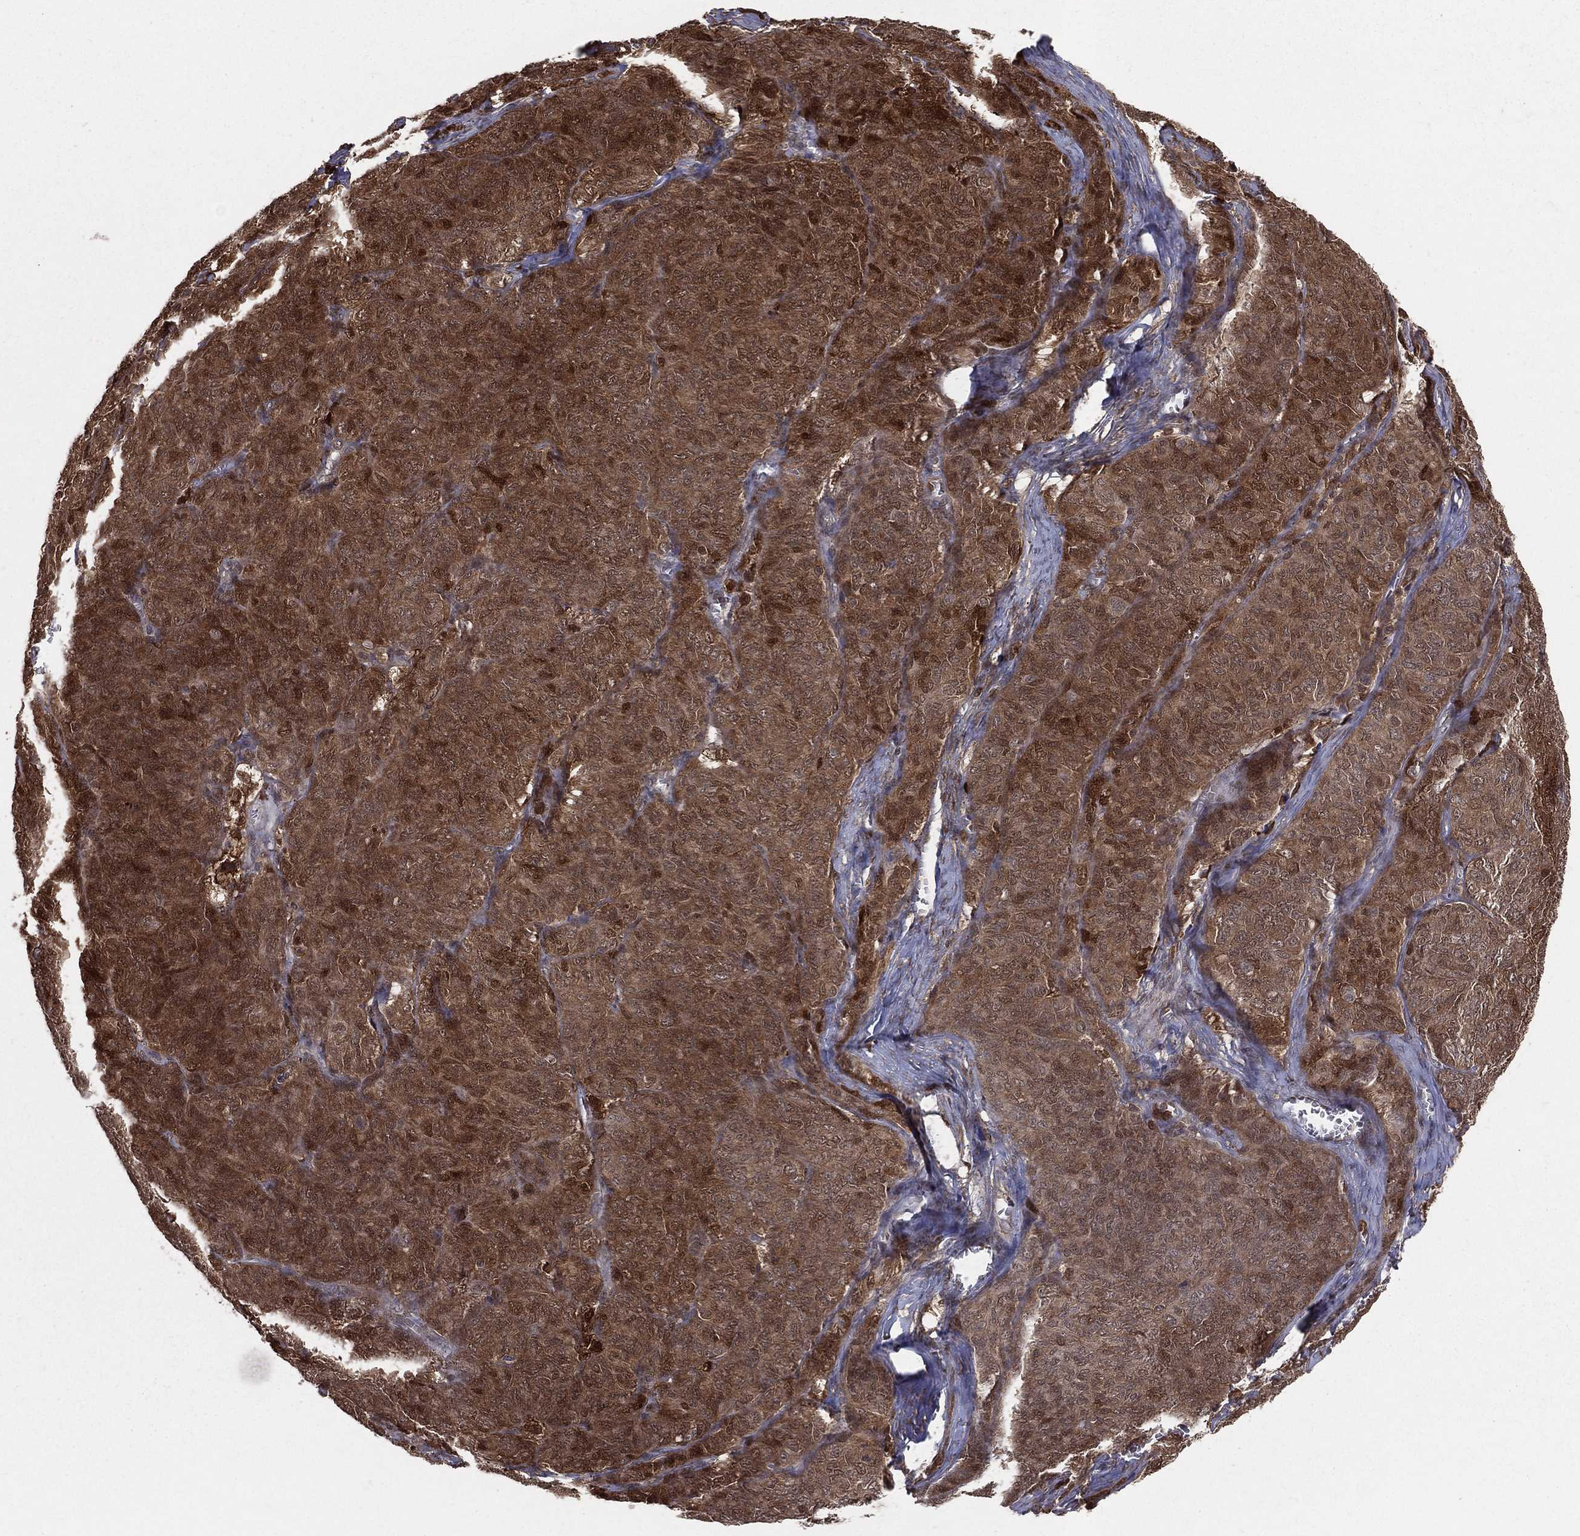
{"staining": {"intensity": "moderate", "quantity": ">75%", "location": "cytoplasmic/membranous,nuclear"}, "tissue": "ovarian cancer", "cell_type": "Tumor cells", "image_type": "cancer", "snomed": [{"axis": "morphology", "description": "Carcinoma, endometroid"}, {"axis": "topography", "description": "Ovary"}], "caption": "There is medium levels of moderate cytoplasmic/membranous and nuclear expression in tumor cells of ovarian endometroid carcinoma, as demonstrated by immunohistochemical staining (brown color).", "gene": "ENO1", "patient": {"sex": "female", "age": 80}}